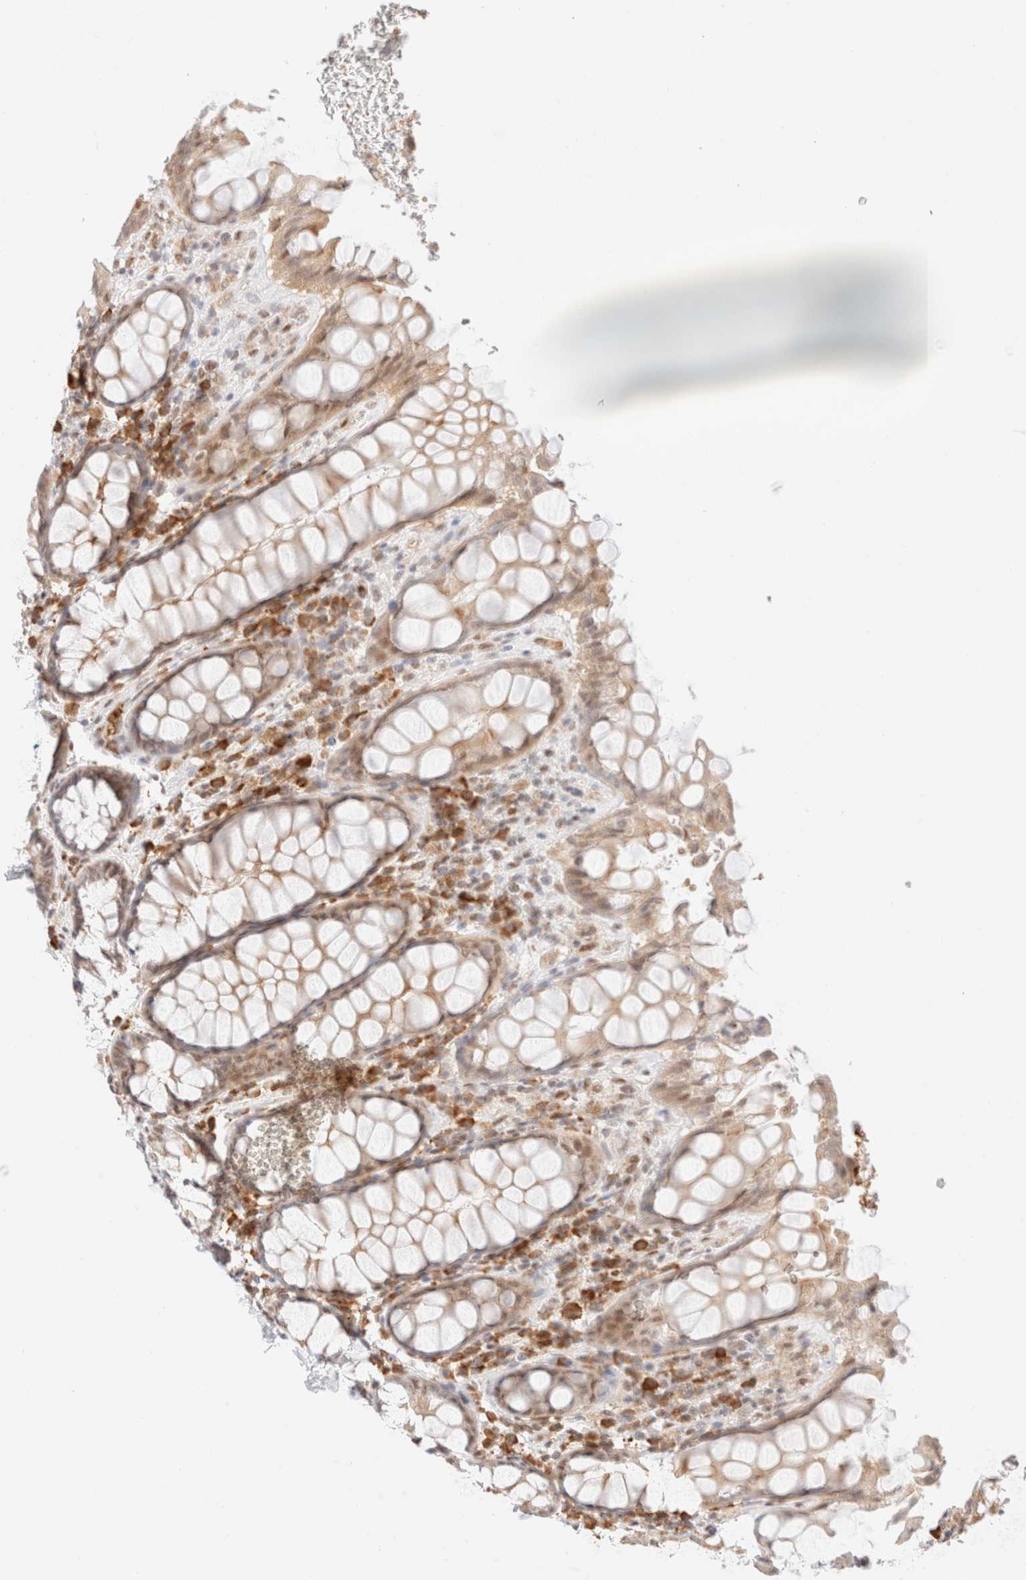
{"staining": {"intensity": "moderate", "quantity": ">75%", "location": "cytoplasmic/membranous,nuclear"}, "tissue": "rectum", "cell_type": "Glandular cells", "image_type": "normal", "snomed": [{"axis": "morphology", "description": "Normal tissue, NOS"}, {"axis": "topography", "description": "Rectum"}], "caption": "Immunohistochemistry (IHC) micrograph of normal rectum: human rectum stained using immunohistochemistry (IHC) displays medium levels of moderate protein expression localized specifically in the cytoplasmic/membranous,nuclear of glandular cells, appearing as a cytoplasmic/membranous,nuclear brown color.", "gene": "CIC", "patient": {"sex": "male", "age": 64}}